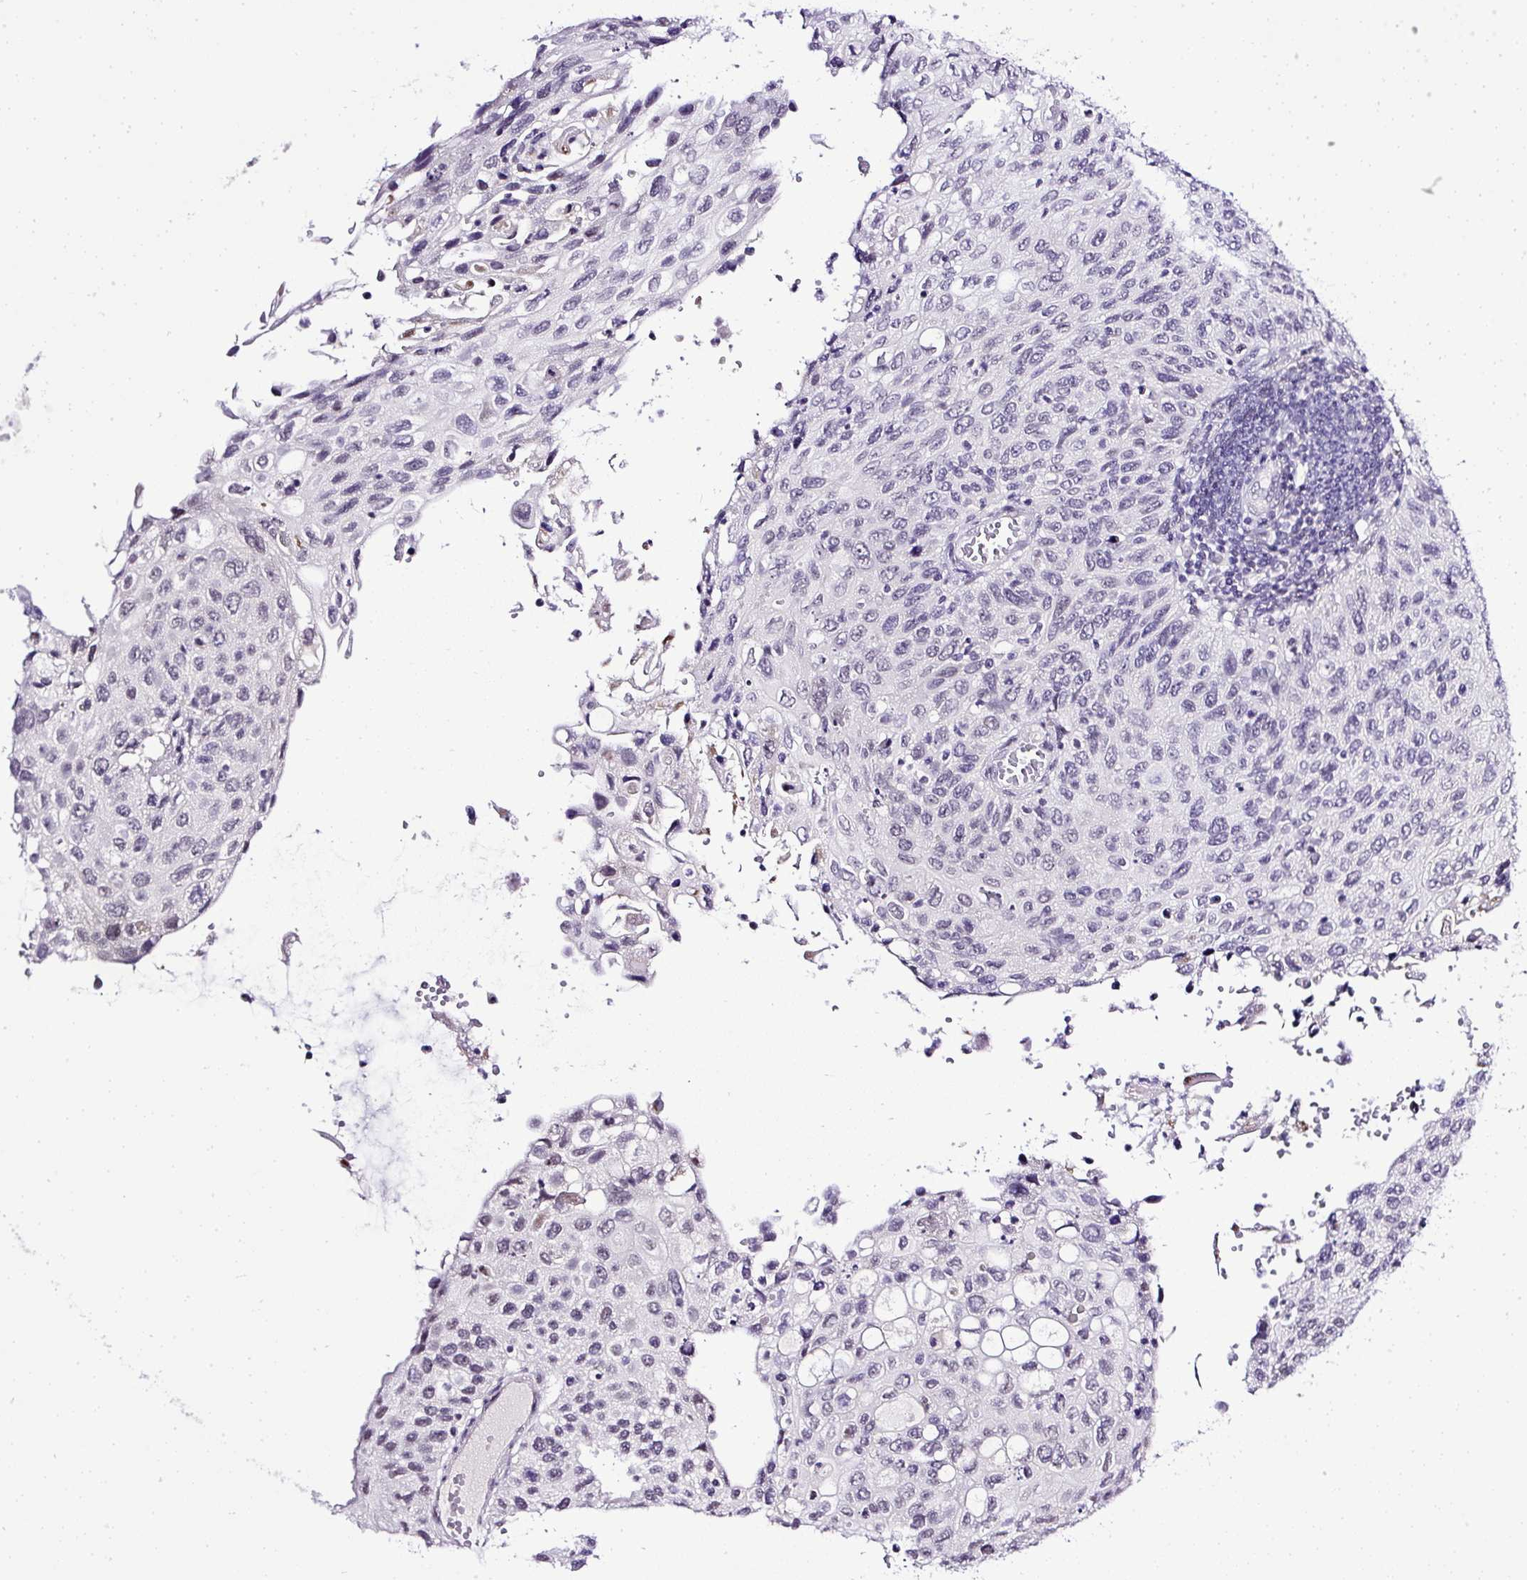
{"staining": {"intensity": "negative", "quantity": "none", "location": "none"}, "tissue": "cervical cancer", "cell_type": "Tumor cells", "image_type": "cancer", "snomed": [{"axis": "morphology", "description": "Squamous cell carcinoma, NOS"}, {"axis": "topography", "description": "Cervix"}], "caption": "This is a histopathology image of immunohistochemistry (IHC) staining of squamous cell carcinoma (cervical), which shows no expression in tumor cells.", "gene": "WNT10B", "patient": {"sex": "female", "age": 70}}